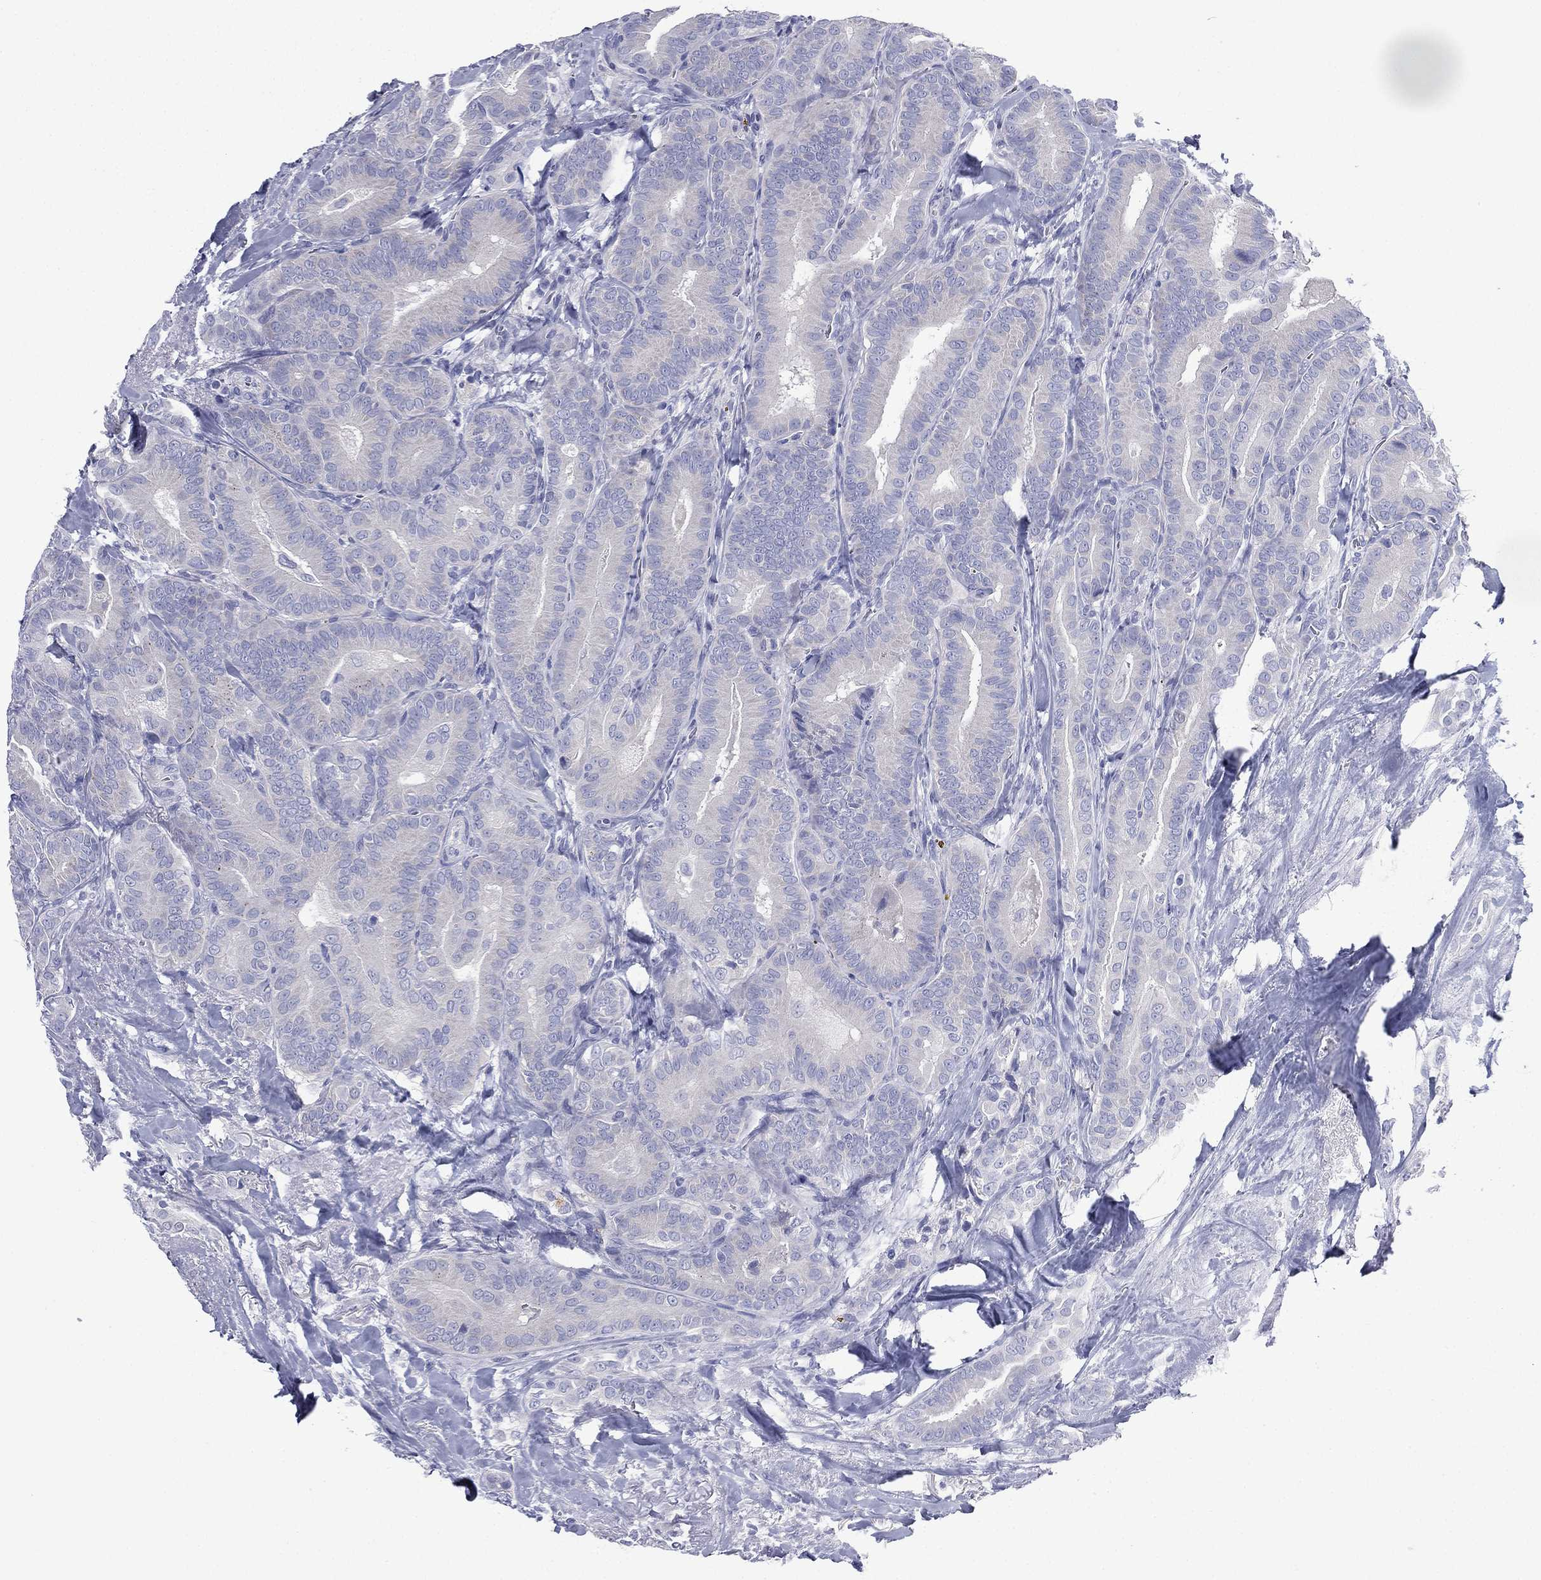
{"staining": {"intensity": "negative", "quantity": "none", "location": "none"}, "tissue": "thyroid cancer", "cell_type": "Tumor cells", "image_type": "cancer", "snomed": [{"axis": "morphology", "description": "Papillary adenocarcinoma, NOS"}, {"axis": "topography", "description": "Thyroid gland"}], "caption": "Histopathology image shows no protein positivity in tumor cells of thyroid papillary adenocarcinoma tissue.", "gene": "FCER2", "patient": {"sex": "male", "age": 61}}